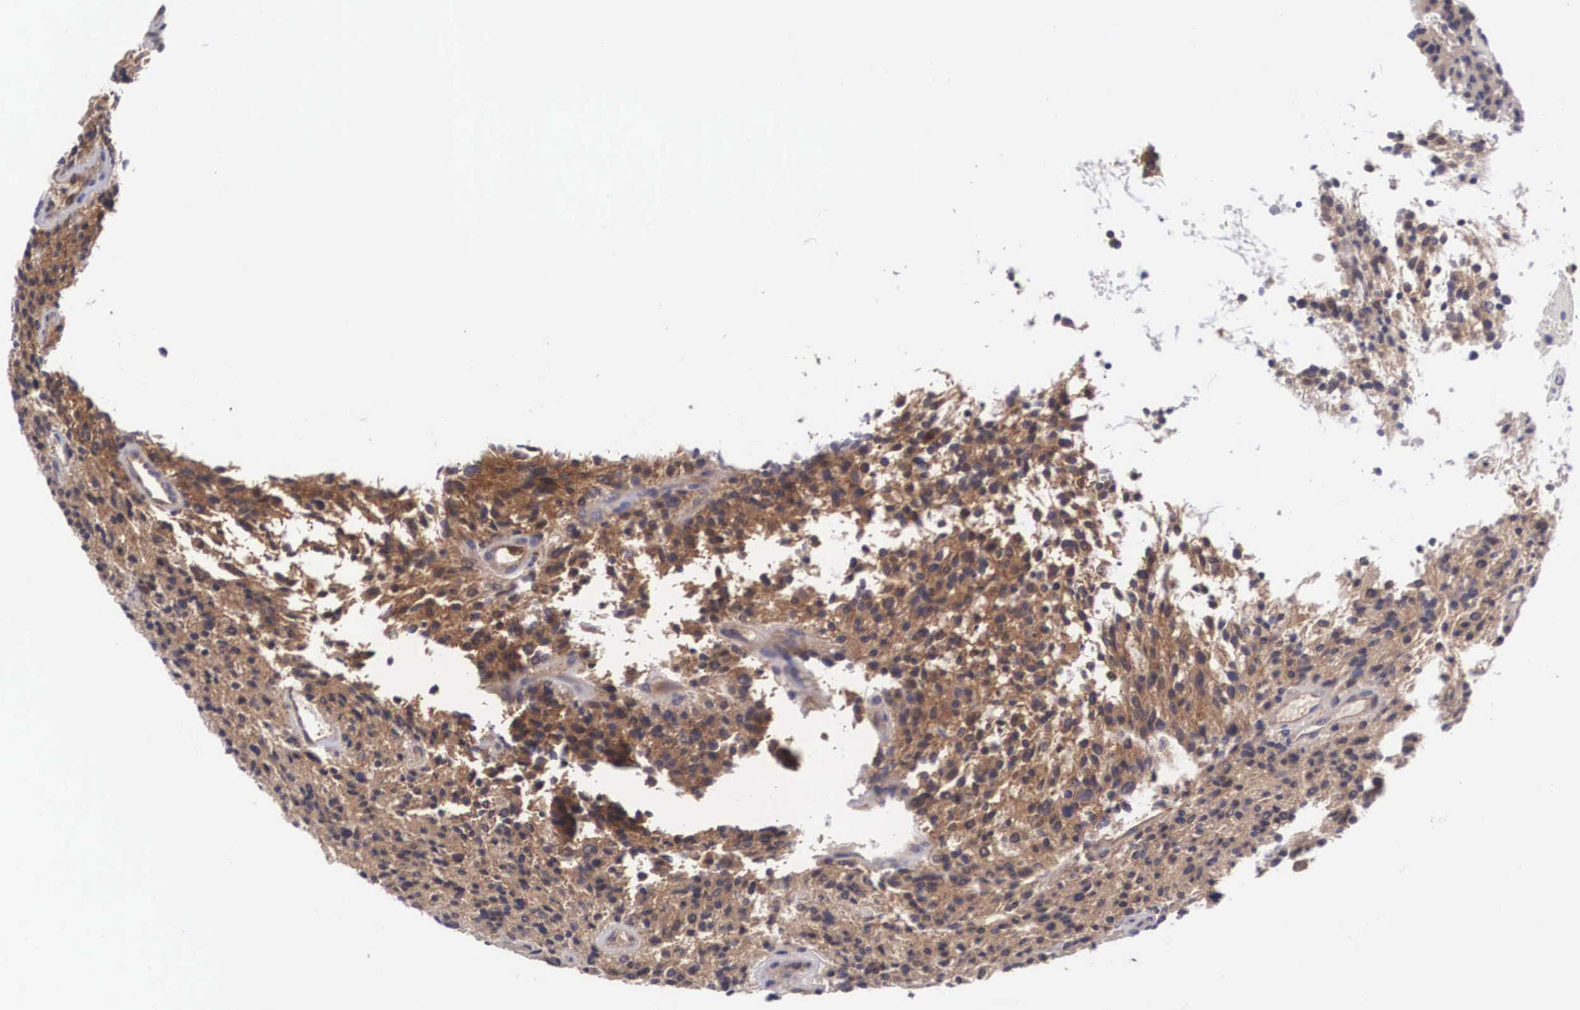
{"staining": {"intensity": "moderate", "quantity": ">75%", "location": "cytoplasmic/membranous"}, "tissue": "glioma", "cell_type": "Tumor cells", "image_type": "cancer", "snomed": [{"axis": "morphology", "description": "Glioma, malignant, High grade"}, {"axis": "topography", "description": "Brain"}], "caption": "IHC (DAB (3,3'-diaminobenzidine)) staining of high-grade glioma (malignant) demonstrates moderate cytoplasmic/membranous protein positivity in about >75% of tumor cells. IHC stains the protein in brown and the nuclei are stained blue.", "gene": "GRIPAP1", "patient": {"sex": "female", "age": 13}}